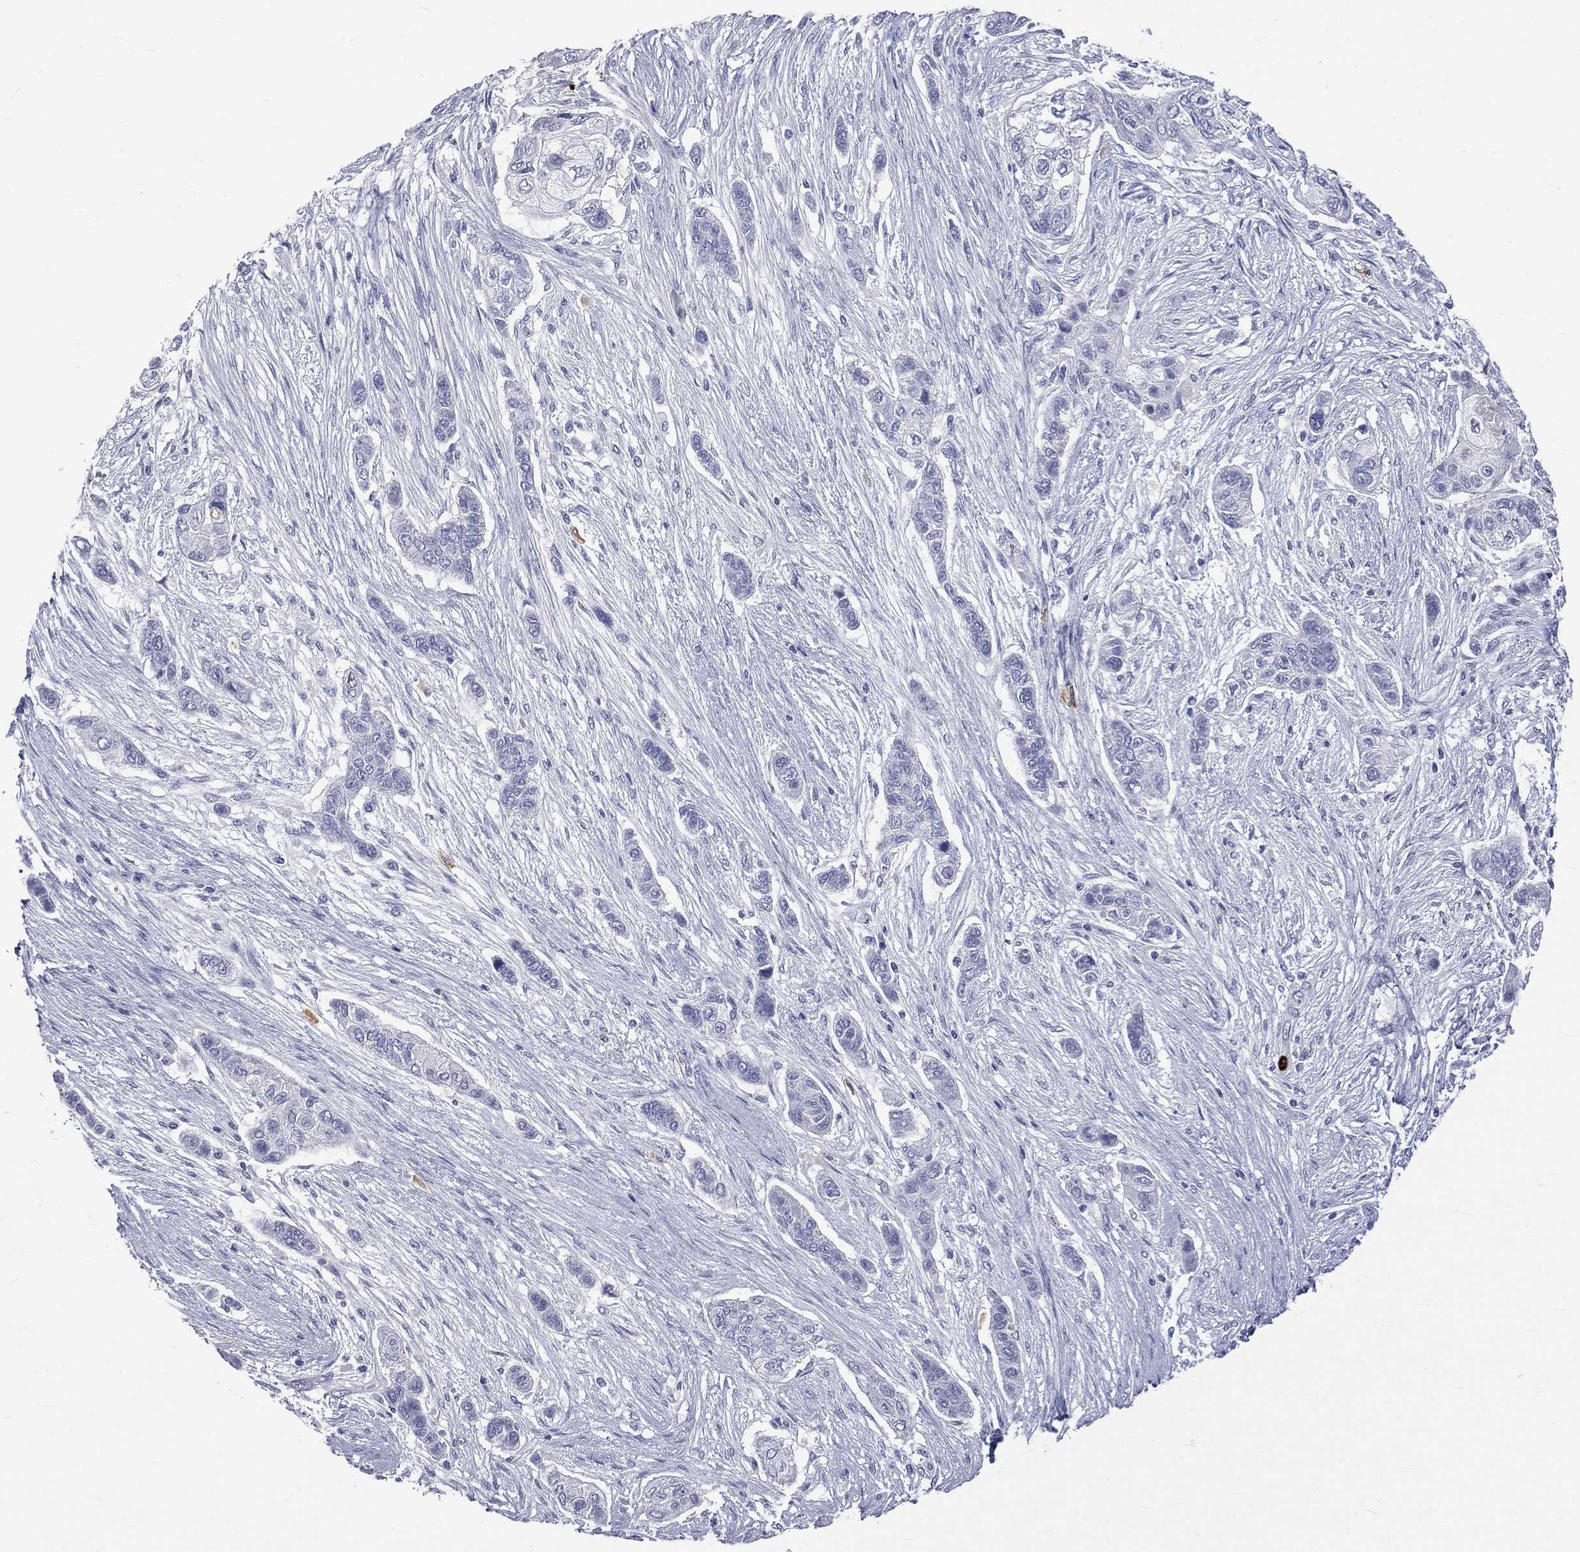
{"staining": {"intensity": "negative", "quantity": "none", "location": "none"}, "tissue": "lung cancer", "cell_type": "Tumor cells", "image_type": "cancer", "snomed": [{"axis": "morphology", "description": "Squamous cell carcinoma, NOS"}, {"axis": "topography", "description": "Lung"}], "caption": "A high-resolution image shows immunohistochemistry (IHC) staining of lung squamous cell carcinoma, which exhibits no significant expression in tumor cells.", "gene": "ELANE", "patient": {"sex": "male", "age": 69}}